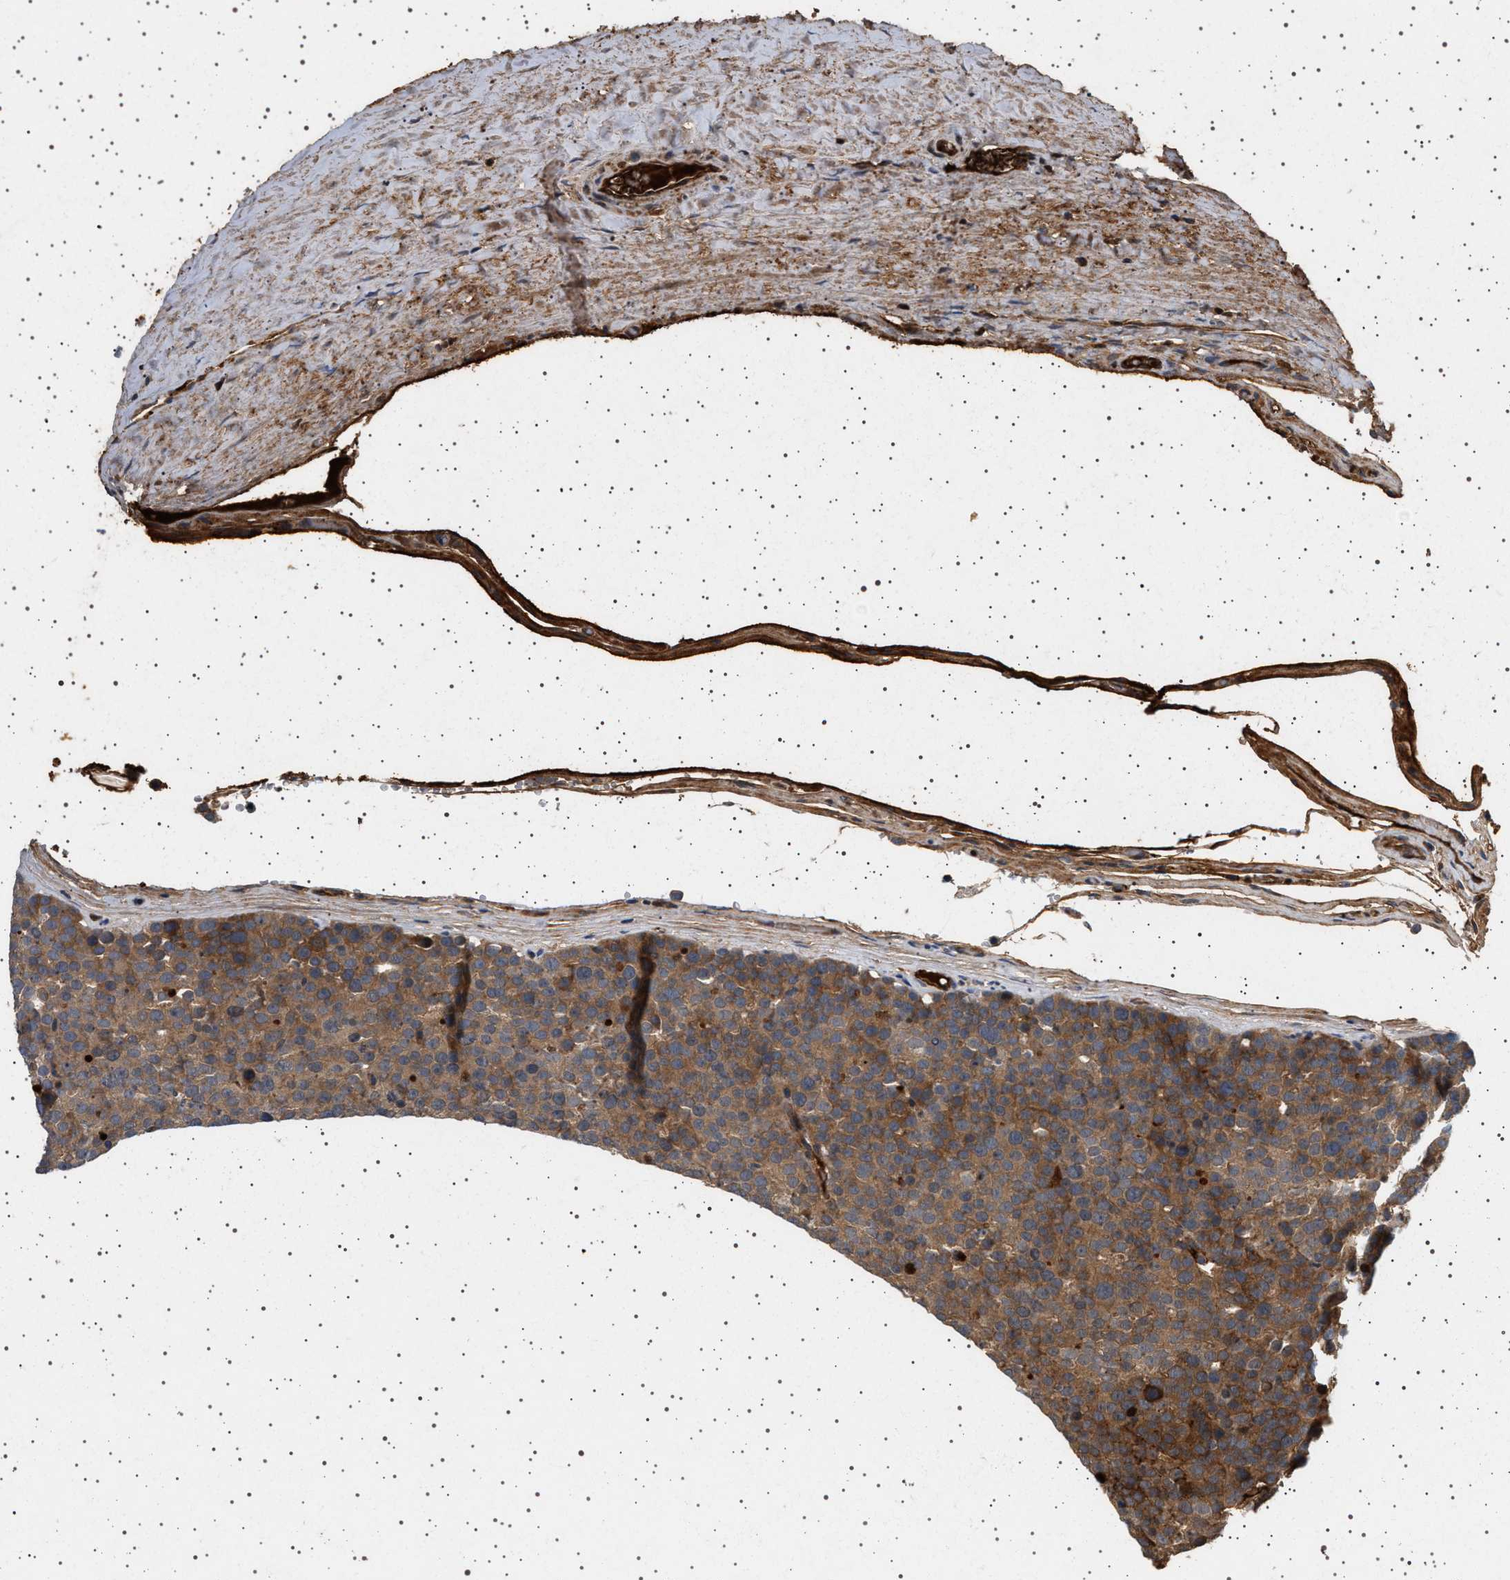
{"staining": {"intensity": "moderate", "quantity": ">75%", "location": "cytoplasmic/membranous"}, "tissue": "testis cancer", "cell_type": "Tumor cells", "image_type": "cancer", "snomed": [{"axis": "morphology", "description": "Seminoma, NOS"}, {"axis": "topography", "description": "Testis"}], "caption": "Tumor cells show moderate cytoplasmic/membranous expression in about >75% of cells in testis cancer.", "gene": "FICD", "patient": {"sex": "male", "age": 71}}